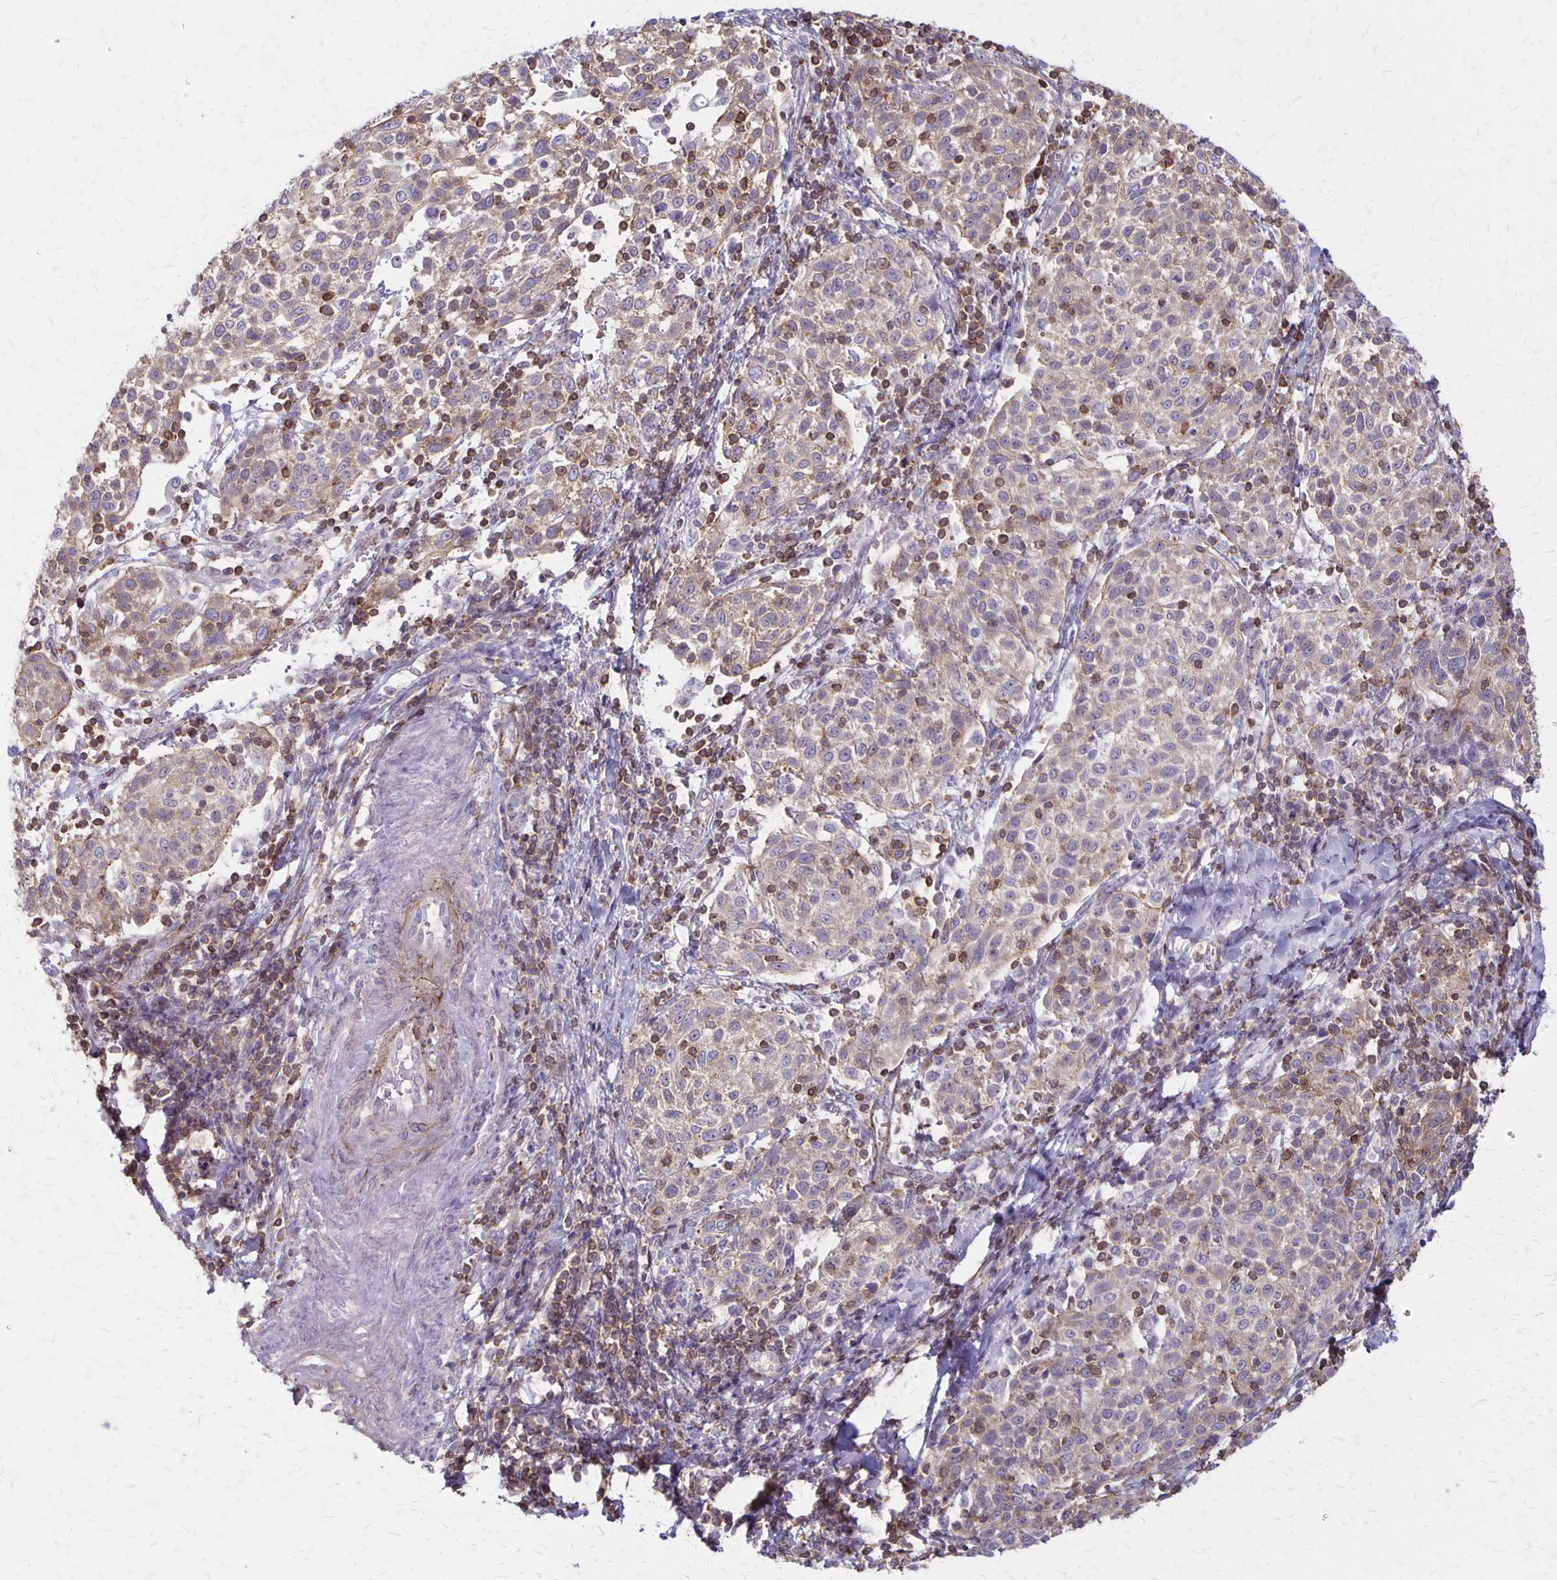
{"staining": {"intensity": "weak", "quantity": "<25%", "location": "cytoplasmic/membranous"}, "tissue": "cervical cancer", "cell_type": "Tumor cells", "image_type": "cancer", "snomed": [{"axis": "morphology", "description": "Squamous cell carcinoma, NOS"}, {"axis": "topography", "description": "Cervix"}], "caption": "An image of human cervical cancer (squamous cell carcinoma) is negative for staining in tumor cells. The staining was performed using DAB (3,3'-diaminobenzidine) to visualize the protein expression in brown, while the nuclei were stained in blue with hematoxylin (Magnification: 20x).", "gene": "SEPTIN5", "patient": {"sex": "female", "age": 61}}